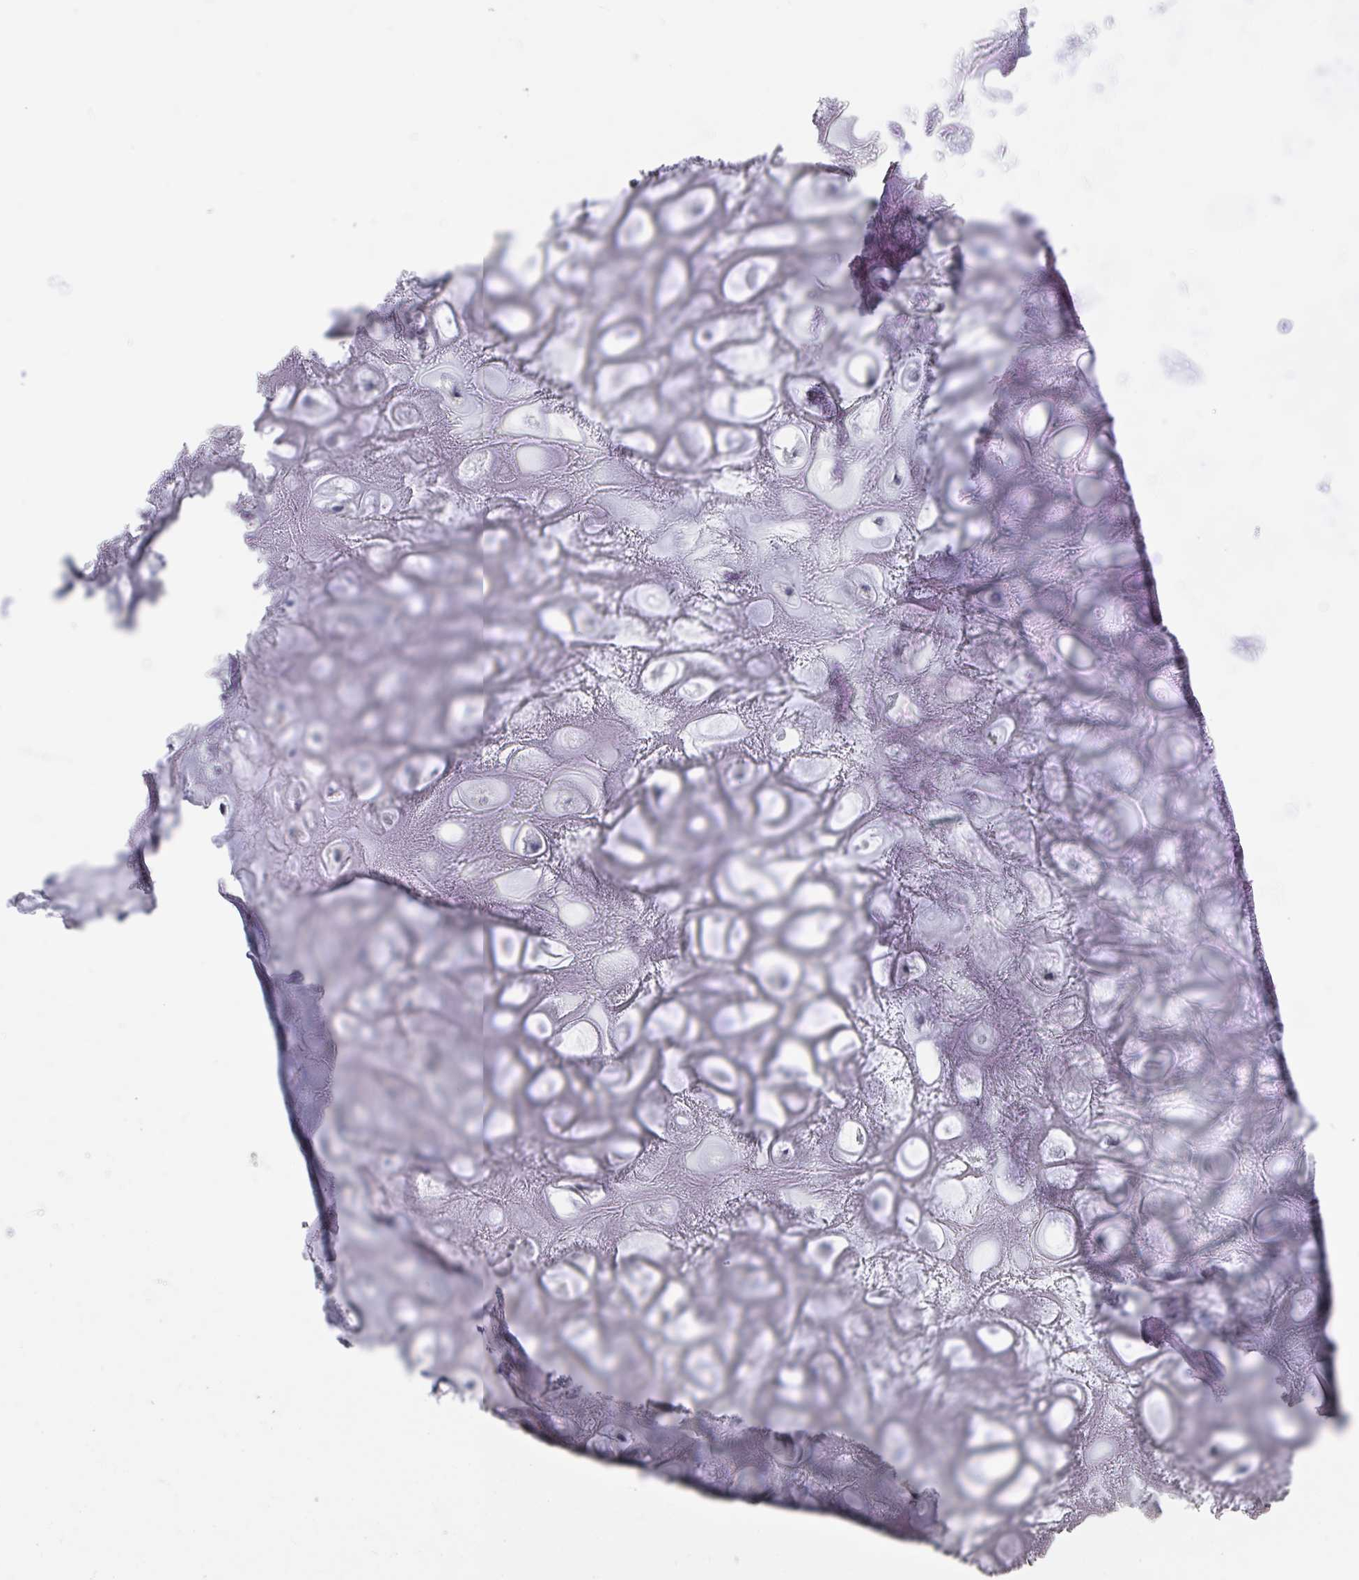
{"staining": {"intensity": "negative", "quantity": "none", "location": "none"}, "tissue": "soft tissue", "cell_type": "Chondrocytes", "image_type": "normal", "snomed": [{"axis": "morphology", "description": "Normal tissue, NOS"}, {"axis": "topography", "description": "Lymph node"}, {"axis": "topography", "description": "Cartilage tissue"}, {"axis": "topography", "description": "Nasopharynx"}], "caption": "The IHC photomicrograph has no significant staining in chondrocytes of soft tissue. (DAB IHC with hematoxylin counter stain).", "gene": "NOXRED1", "patient": {"sex": "male", "age": 63}}